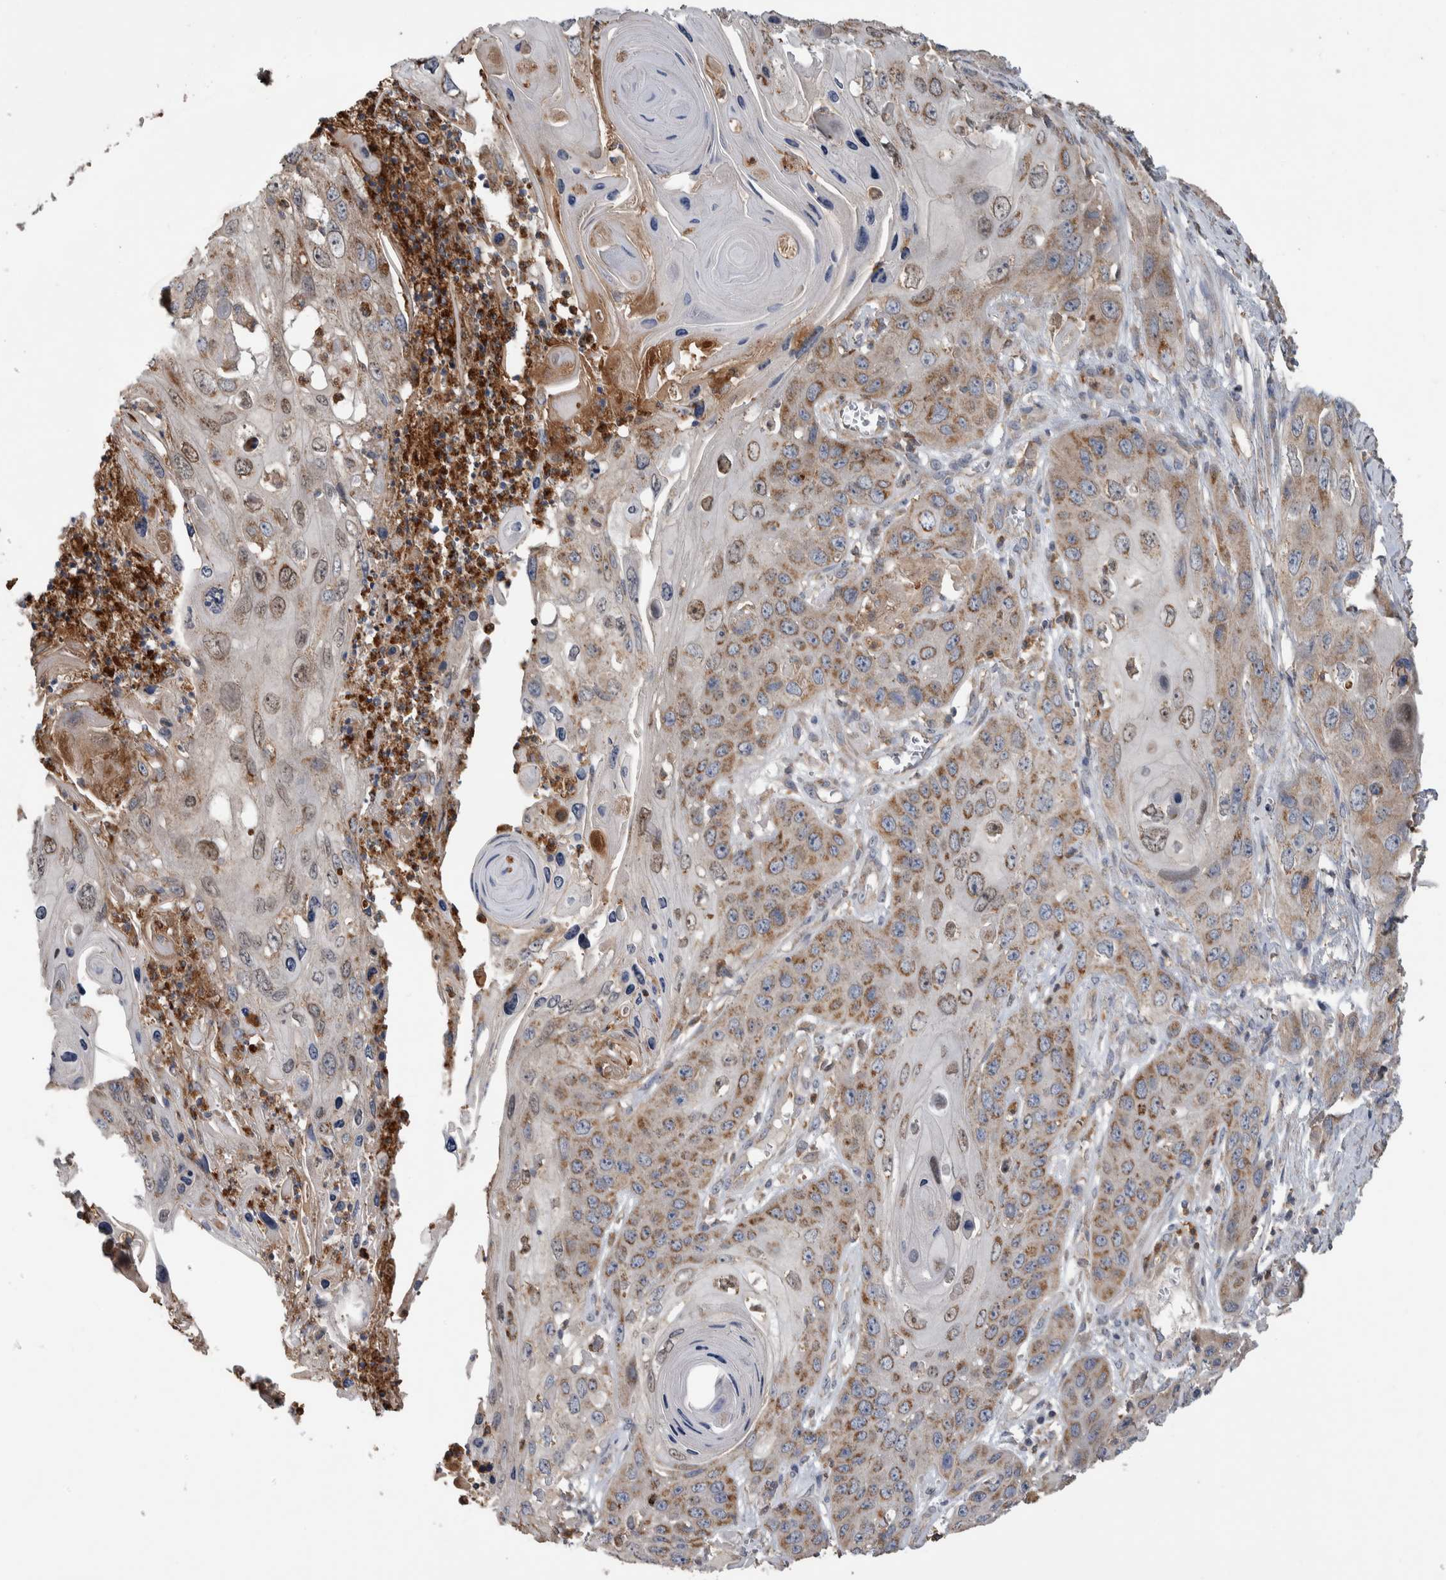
{"staining": {"intensity": "weak", "quantity": ">75%", "location": "cytoplasmic/membranous"}, "tissue": "skin cancer", "cell_type": "Tumor cells", "image_type": "cancer", "snomed": [{"axis": "morphology", "description": "Squamous cell carcinoma, NOS"}, {"axis": "topography", "description": "Skin"}], "caption": "Immunohistochemistry (IHC) image of neoplastic tissue: skin cancer (squamous cell carcinoma) stained using immunohistochemistry (IHC) demonstrates low levels of weak protein expression localized specifically in the cytoplasmic/membranous of tumor cells, appearing as a cytoplasmic/membranous brown color.", "gene": "SDCBP", "patient": {"sex": "male", "age": 55}}